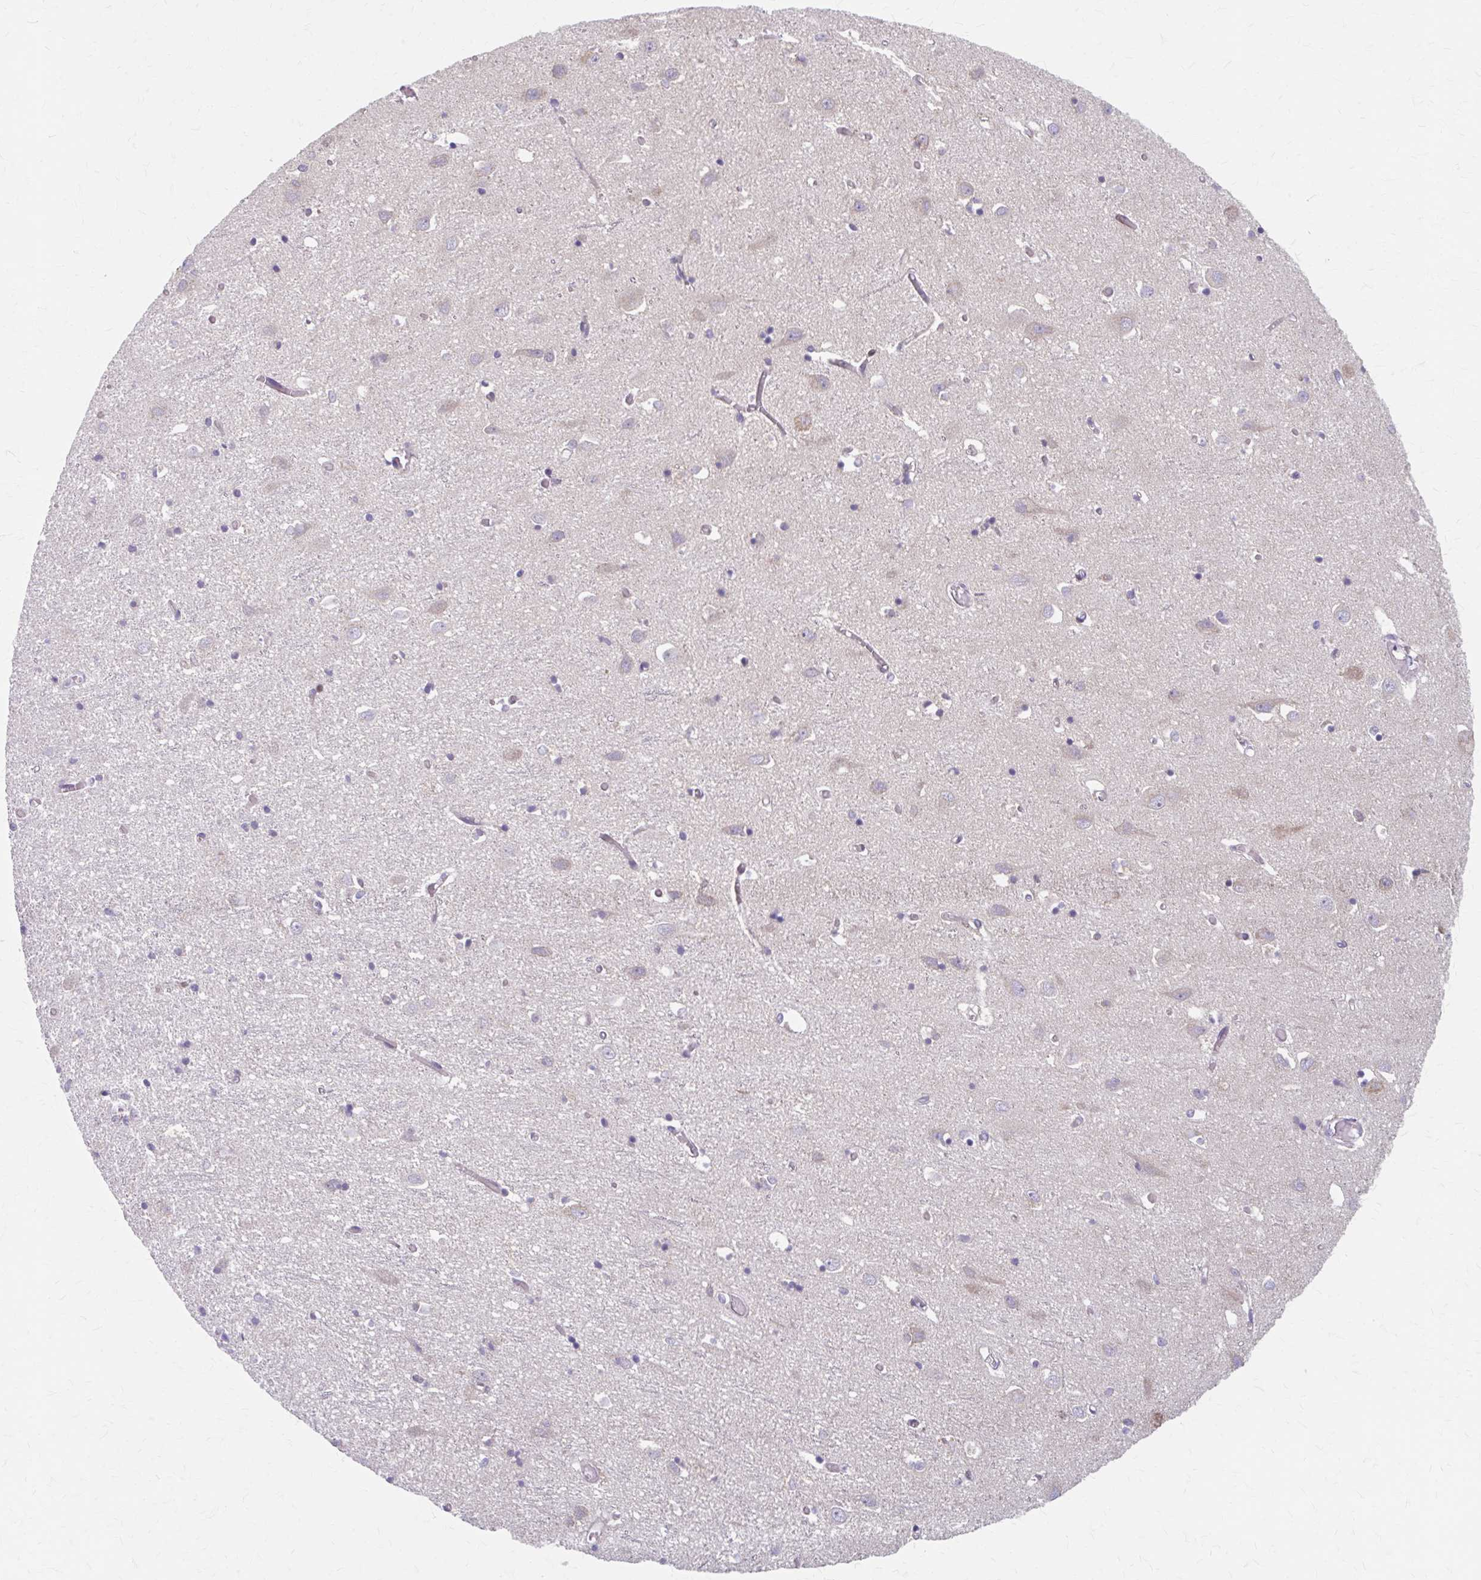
{"staining": {"intensity": "negative", "quantity": "none", "location": "none"}, "tissue": "cerebral cortex", "cell_type": "Endothelial cells", "image_type": "normal", "snomed": [{"axis": "morphology", "description": "Normal tissue, NOS"}, {"axis": "topography", "description": "Cerebral cortex"}], "caption": "High magnification brightfield microscopy of benign cerebral cortex stained with DAB (brown) and counterstained with hematoxylin (blue): endothelial cells show no significant positivity. Brightfield microscopy of immunohistochemistry (IHC) stained with DAB (3,3'-diaminobenzidine) (brown) and hematoxylin (blue), captured at high magnification.", "gene": "BEAN1", "patient": {"sex": "male", "age": 70}}